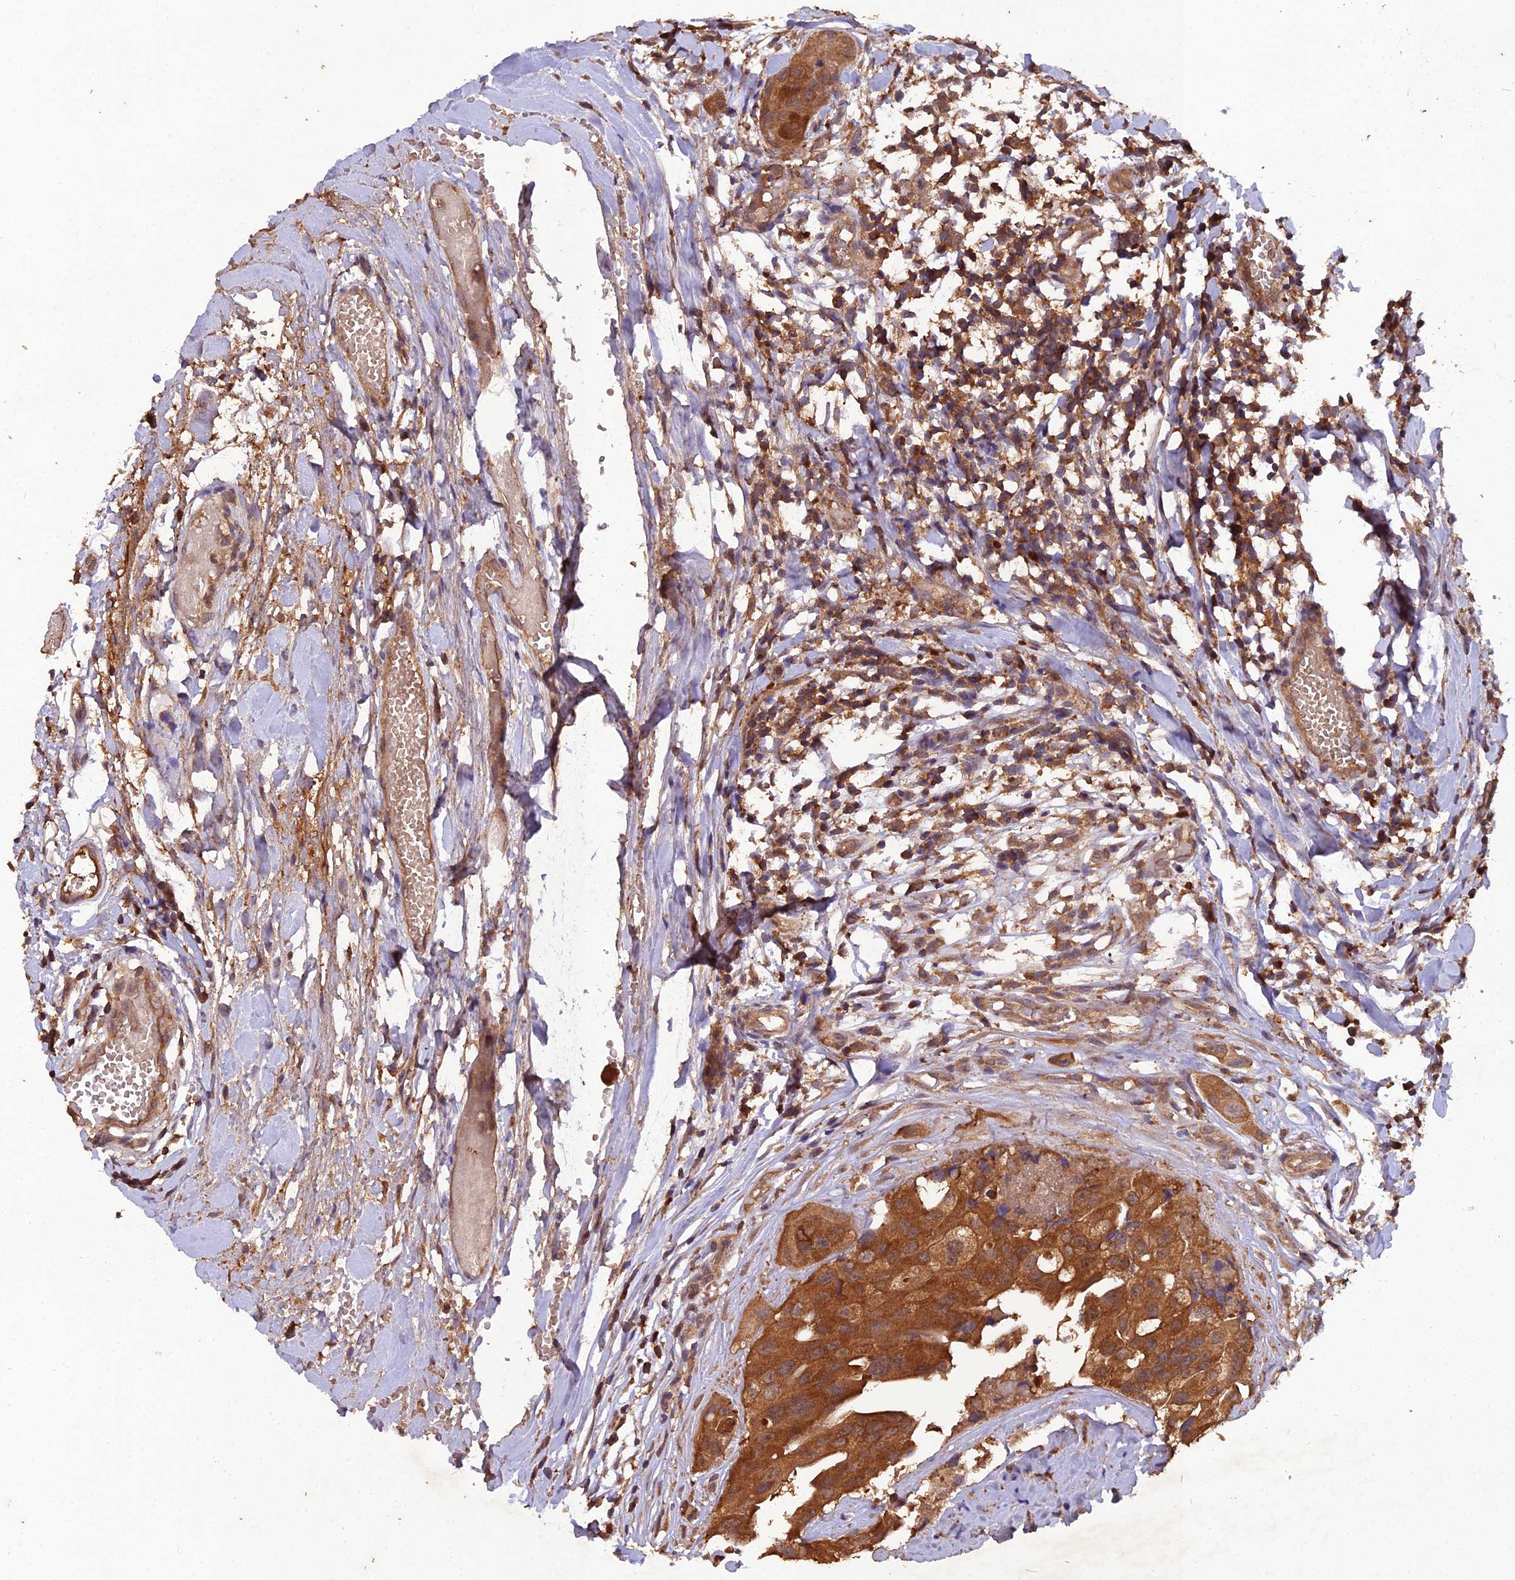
{"staining": {"intensity": "moderate", "quantity": ">75%", "location": "cytoplasmic/membranous"}, "tissue": "head and neck cancer", "cell_type": "Tumor cells", "image_type": "cancer", "snomed": [{"axis": "morphology", "description": "Adenocarcinoma, NOS"}, {"axis": "morphology", "description": "Adenocarcinoma, metastatic, NOS"}, {"axis": "topography", "description": "Head-Neck"}], "caption": "IHC histopathology image of head and neck adenocarcinoma stained for a protein (brown), which exhibits medium levels of moderate cytoplasmic/membranous expression in approximately >75% of tumor cells.", "gene": "TMEM258", "patient": {"sex": "male", "age": 75}}